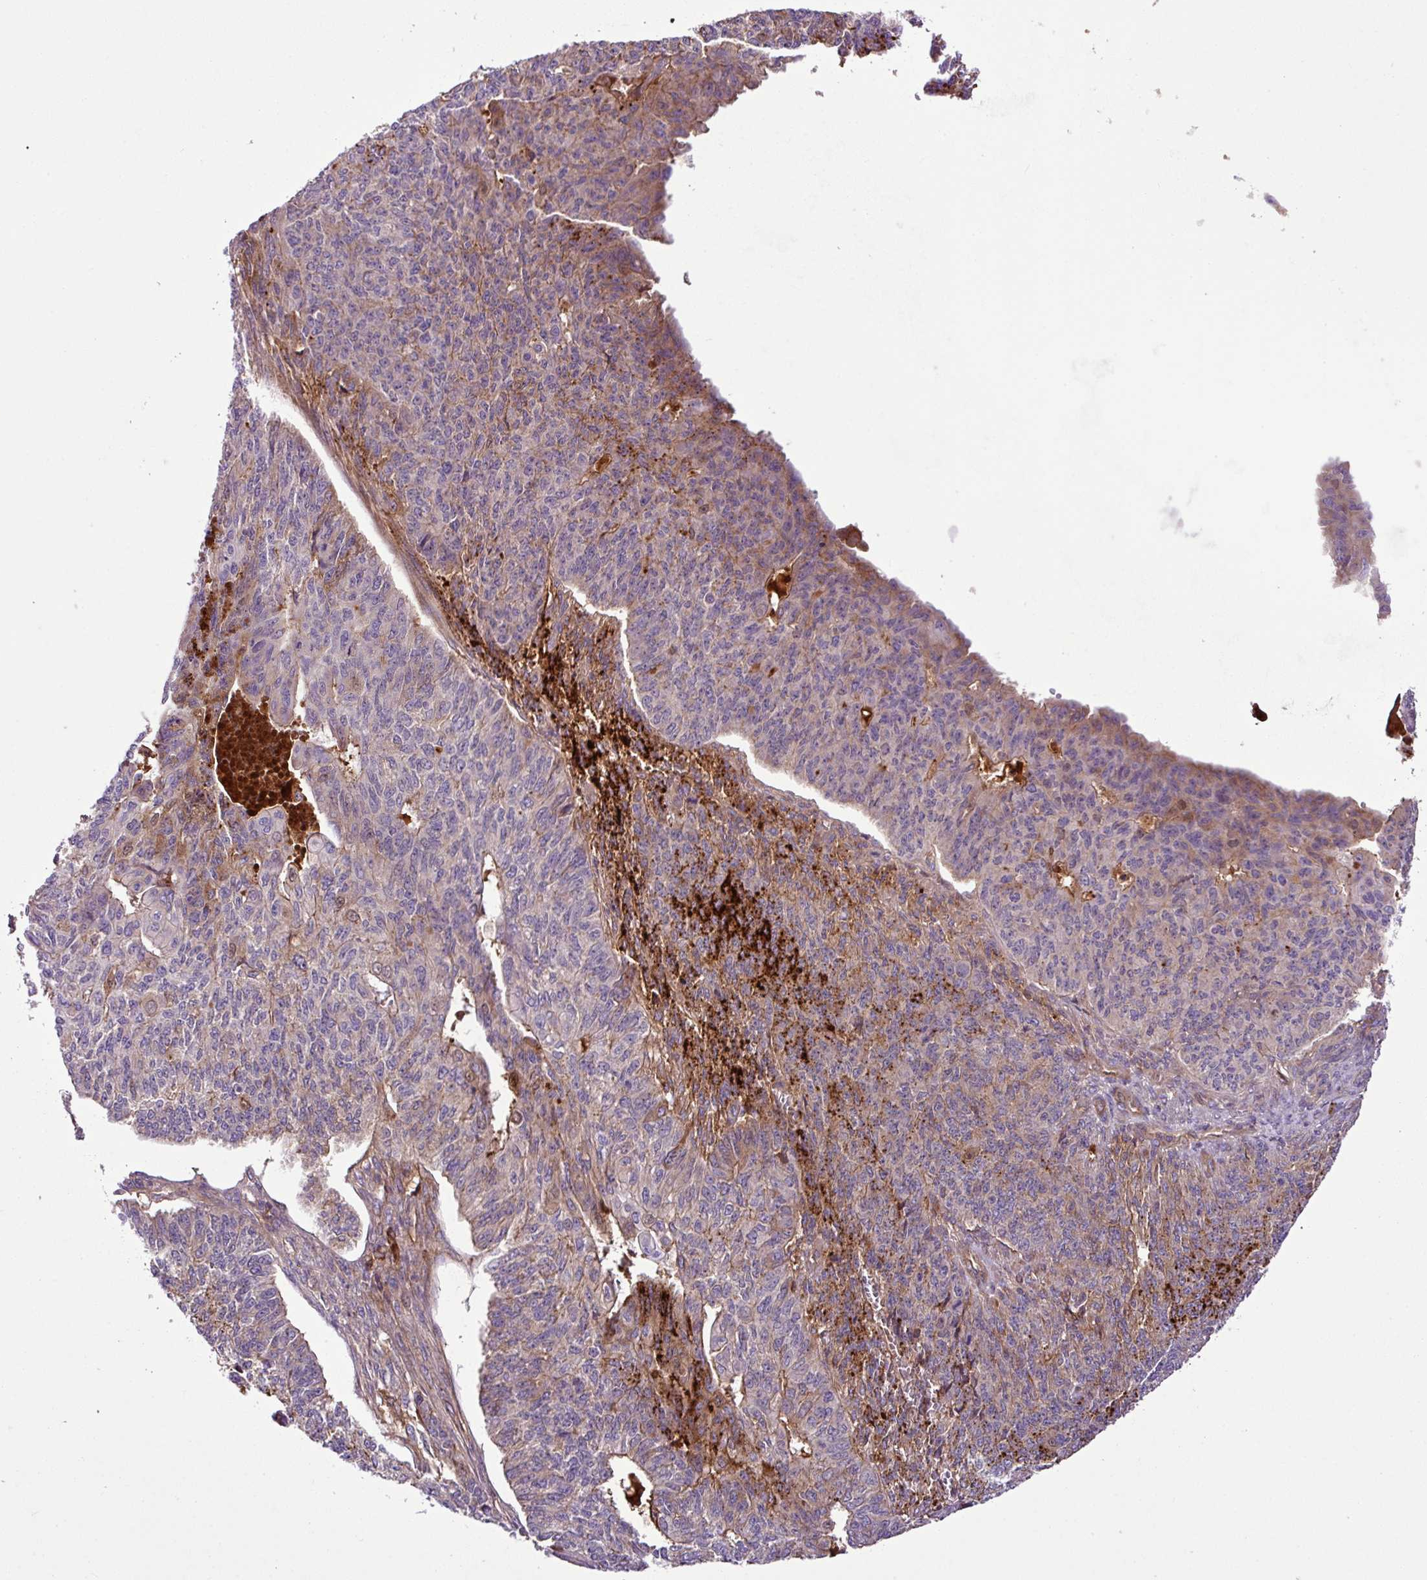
{"staining": {"intensity": "strong", "quantity": "<25%", "location": "cytoplasmic/membranous"}, "tissue": "endometrial cancer", "cell_type": "Tumor cells", "image_type": "cancer", "snomed": [{"axis": "morphology", "description": "Adenocarcinoma, NOS"}, {"axis": "topography", "description": "Endometrium"}], "caption": "A medium amount of strong cytoplasmic/membranous positivity is seen in approximately <25% of tumor cells in adenocarcinoma (endometrial) tissue.", "gene": "ZNF266", "patient": {"sex": "female", "age": 32}}